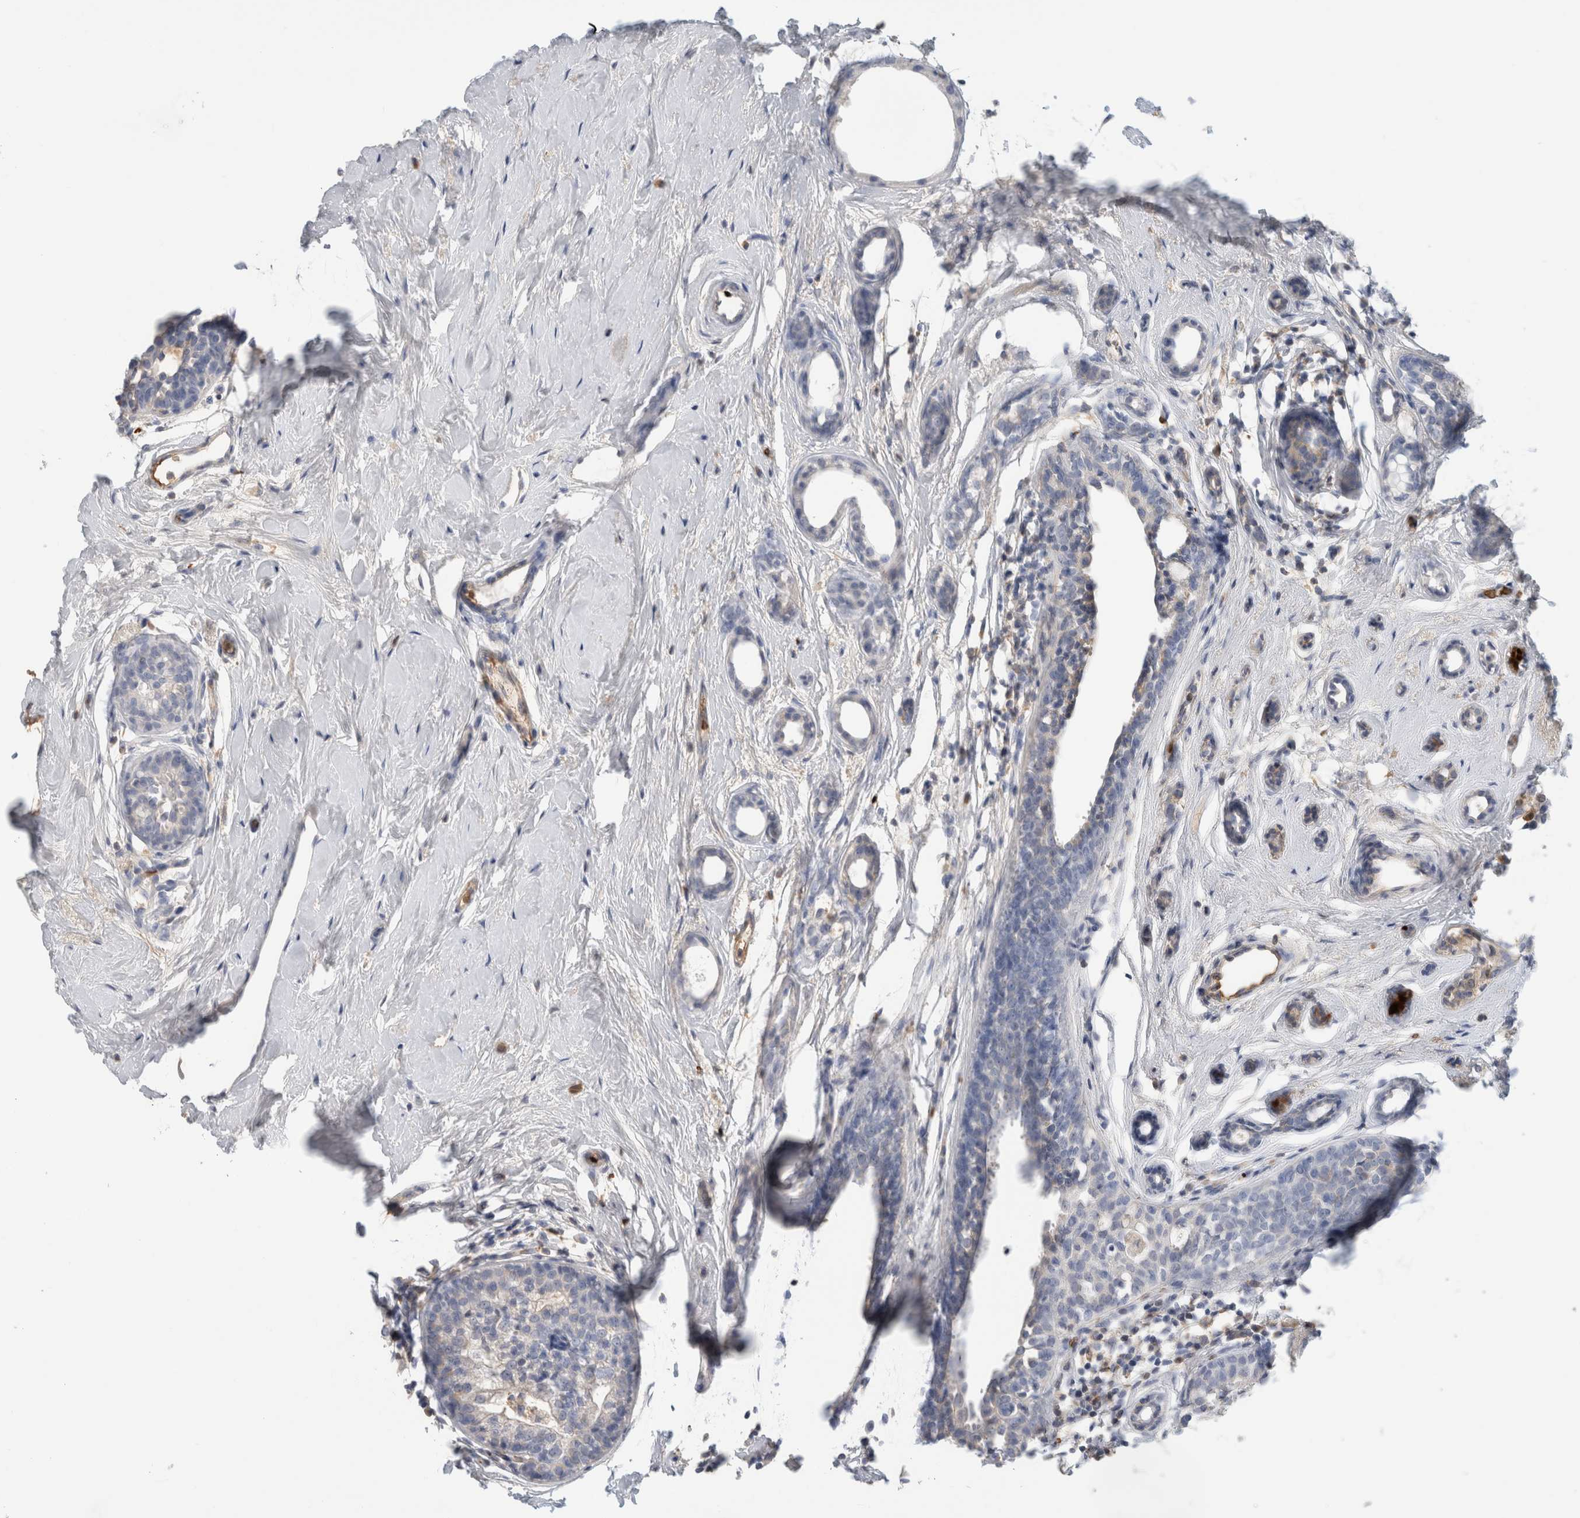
{"staining": {"intensity": "negative", "quantity": "none", "location": "none"}, "tissue": "breast cancer", "cell_type": "Tumor cells", "image_type": "cancer", "snomed": [{"axis": "morphology", "description": "Duct carcinoma"}, {"axis": "topography", "description": "Breast"}], "caption": "Breast invasive ductal carcinoma was stained to show a protein in brown. There is no significant expression in tumor cells.", "gene": "CA1", "patient": {"sex": "female", "age": 55}}